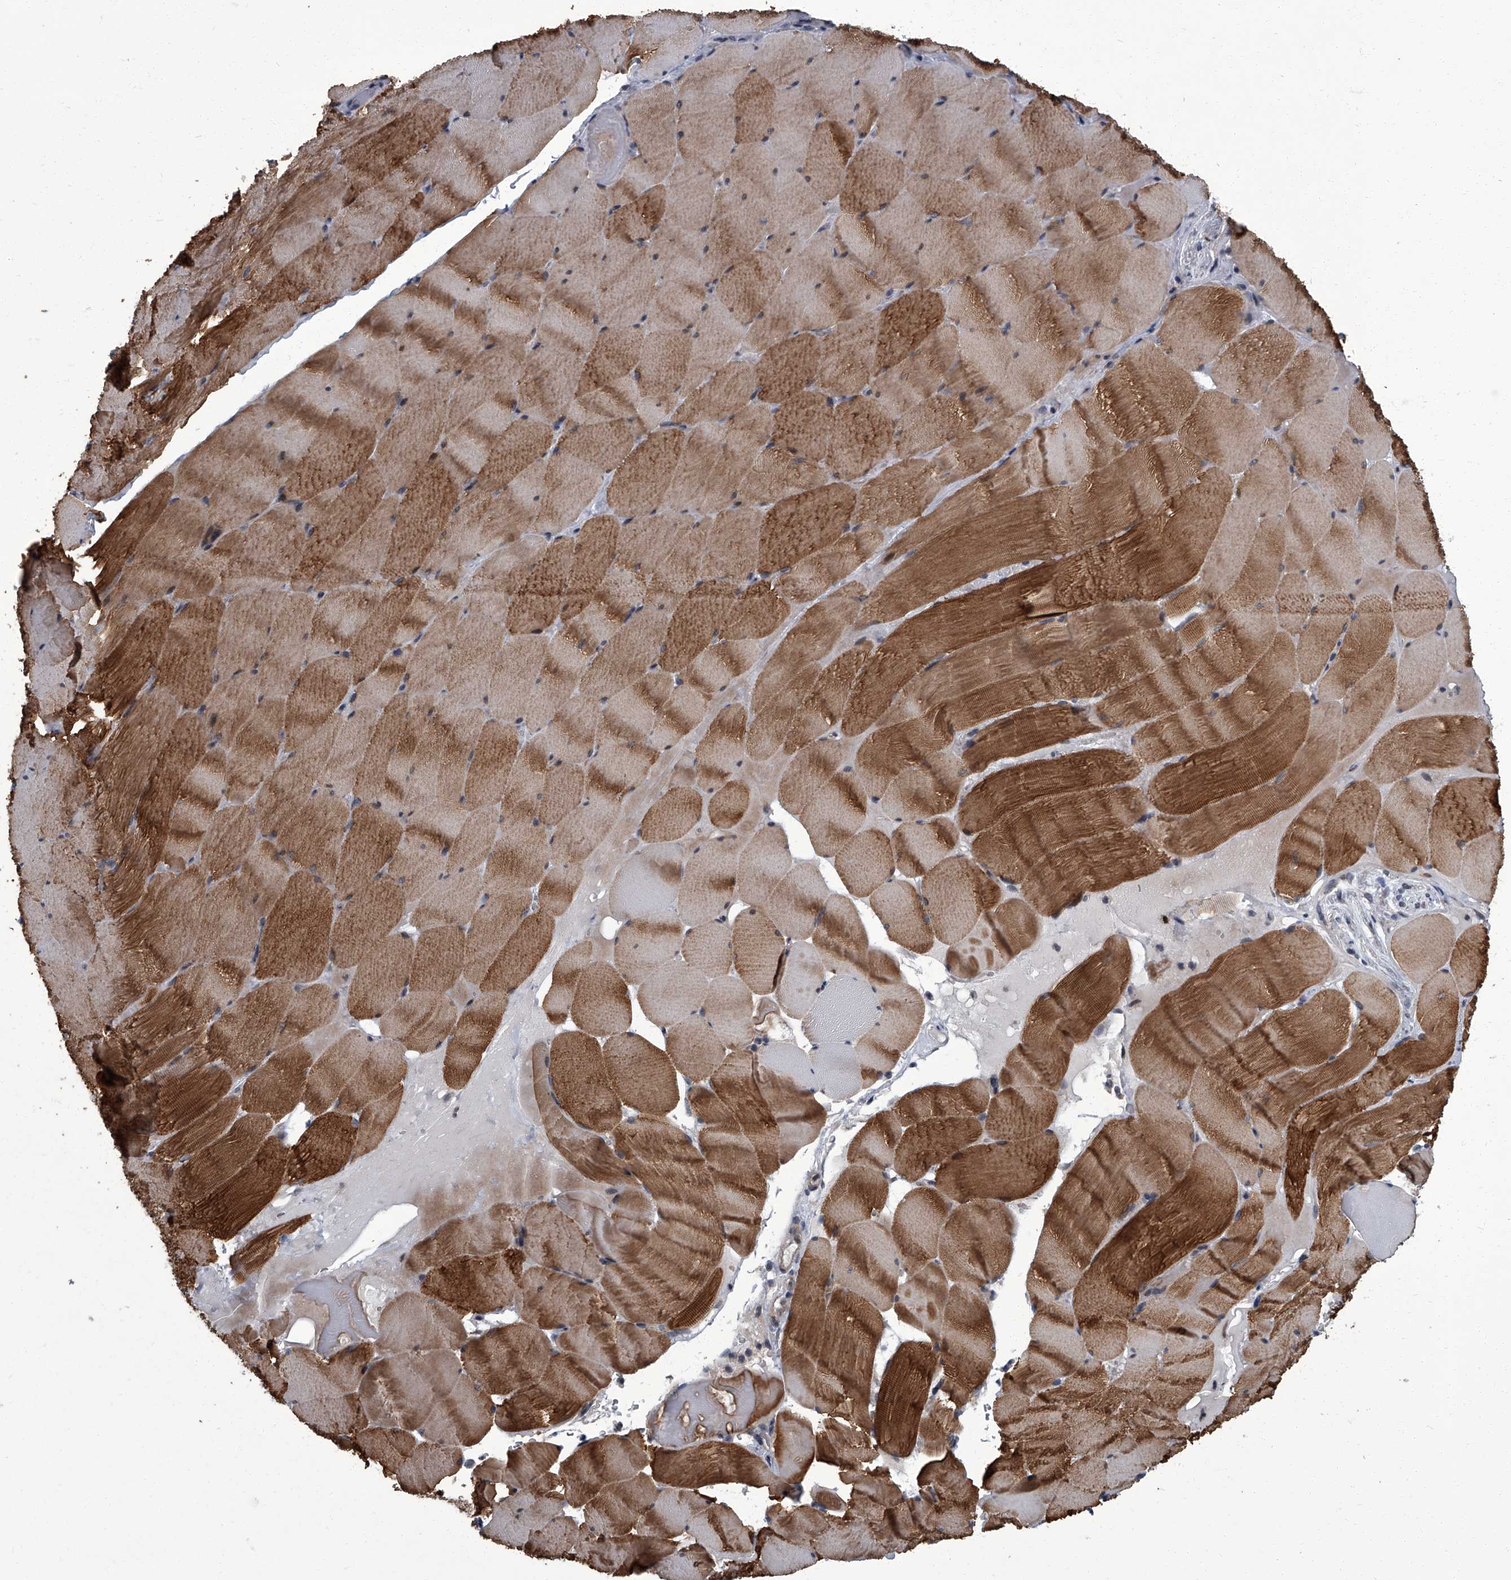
{"staining": {"intensity": "moderate", "quantity": ">75%", "location": "cytoplasmic/membranous"}, "tissue": "skeletal muscle", "cell_type": "Myocytes", "image_type": "normal", "snomed": [{"axis": "morphology", "description": "Normal tissue, NOS"}, {"axis": "topography", "description": "Skeletal muscle"}], "caption": "A brown stain shows moderate cytoplasmic/membranous staining of a protein in myocytes of normal human skeletal muscle.", "gene": "ZNF274", "patient": {"sex": "male", "age": 62}}